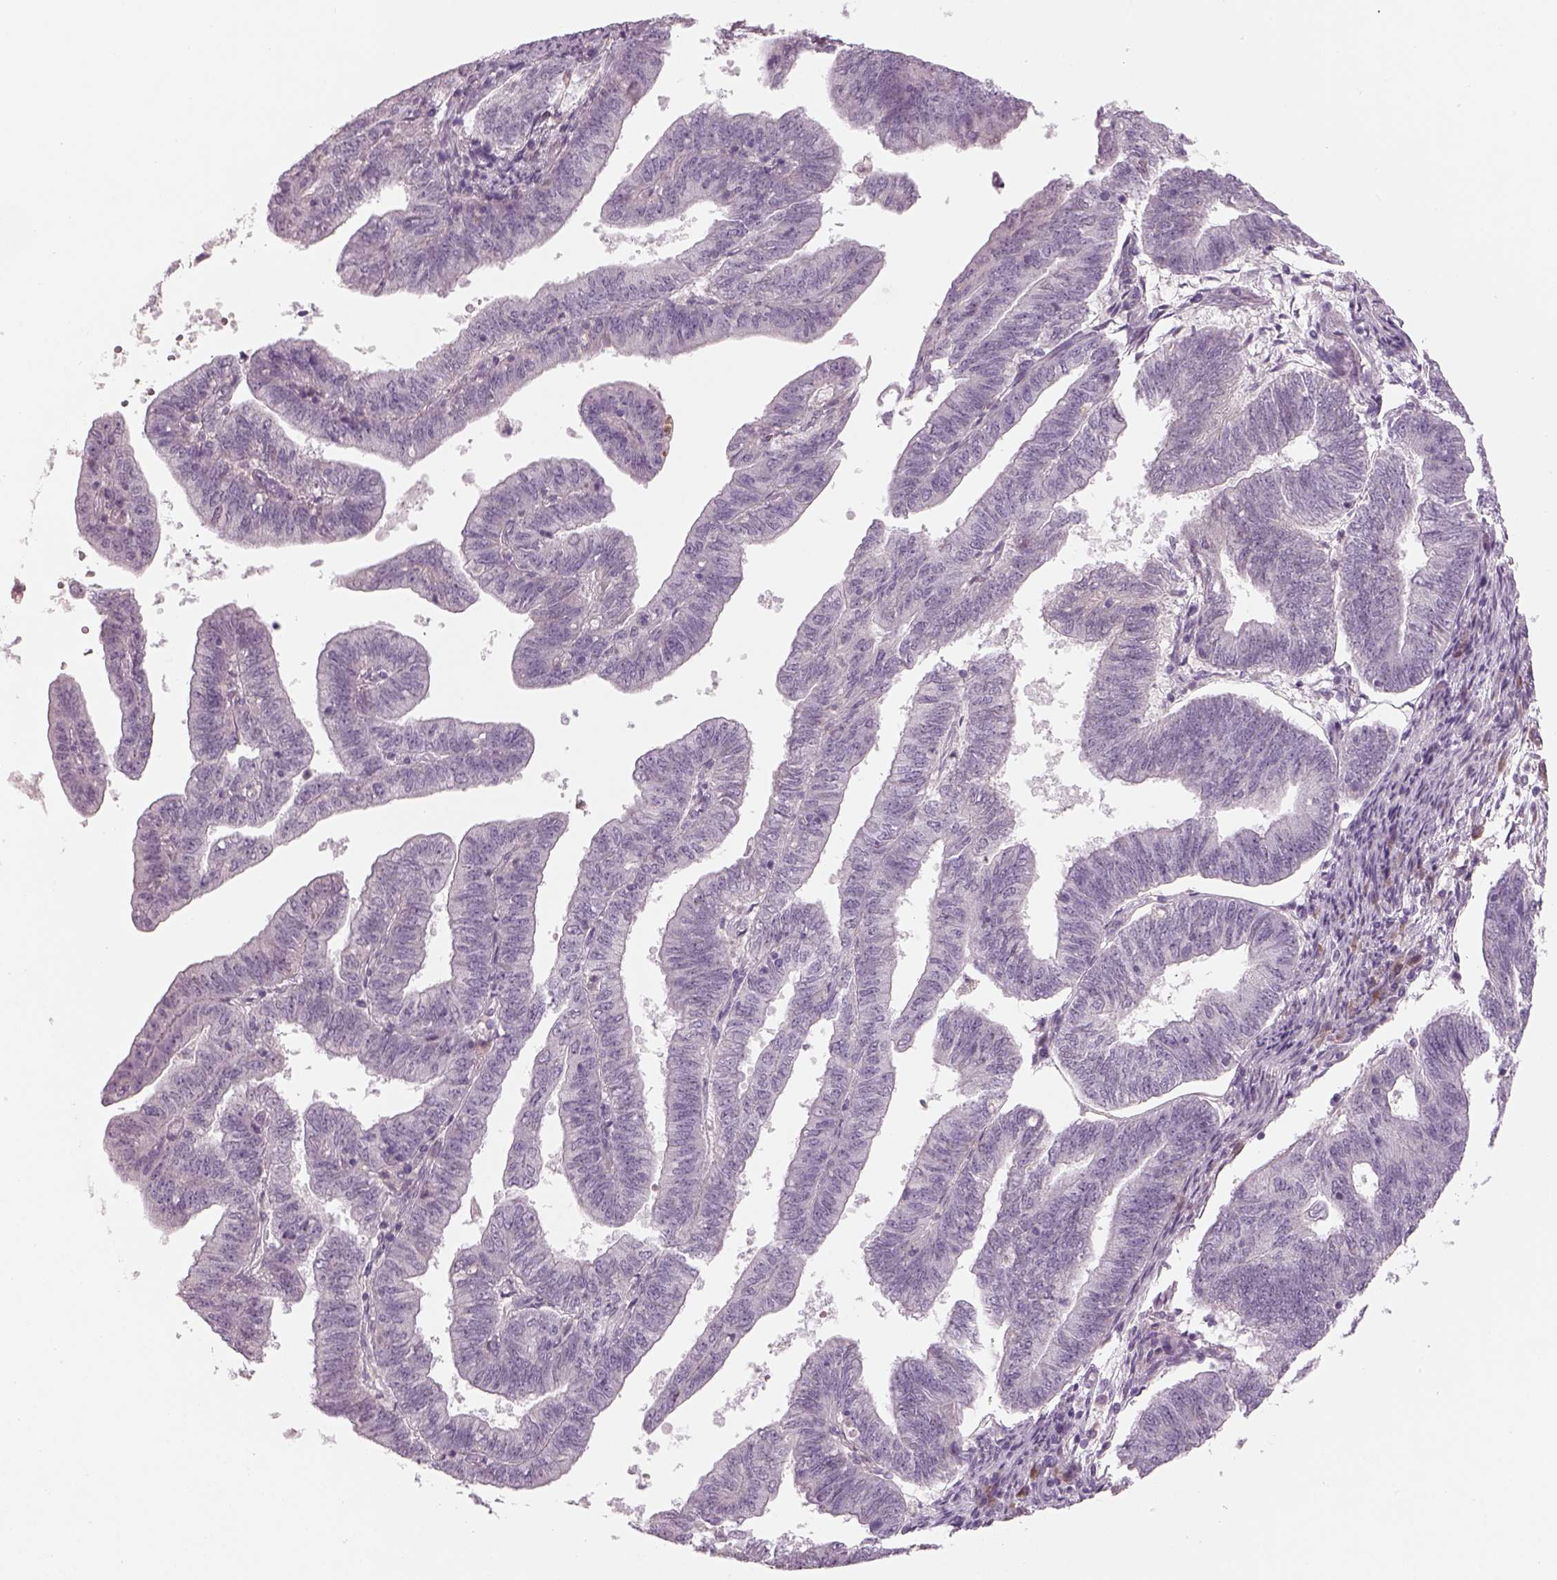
{"staining": {"intensity": "negative", "quantity": "none", "location": "none"}, "tissue": "endometrial cancer", "cell_type": "Tumor cells", "image_type": "cancer", "snomed": [{"axis": "morphology", "description": "Adenocarcinoma, NOS"}, {"axis": "topography", "description": "Endometrium"}], "caption": "Immunohistochemistry (IHC) image of endometrial adenocarcinoma stained for a protein (brown), which displays no staining in tumor cells. (DAB (3,3'-diaminobenzidine) immunohistochemistry (IHC), high magnification).", "gene": "PENK", "patient": {"sex": "female", "age": 82}}